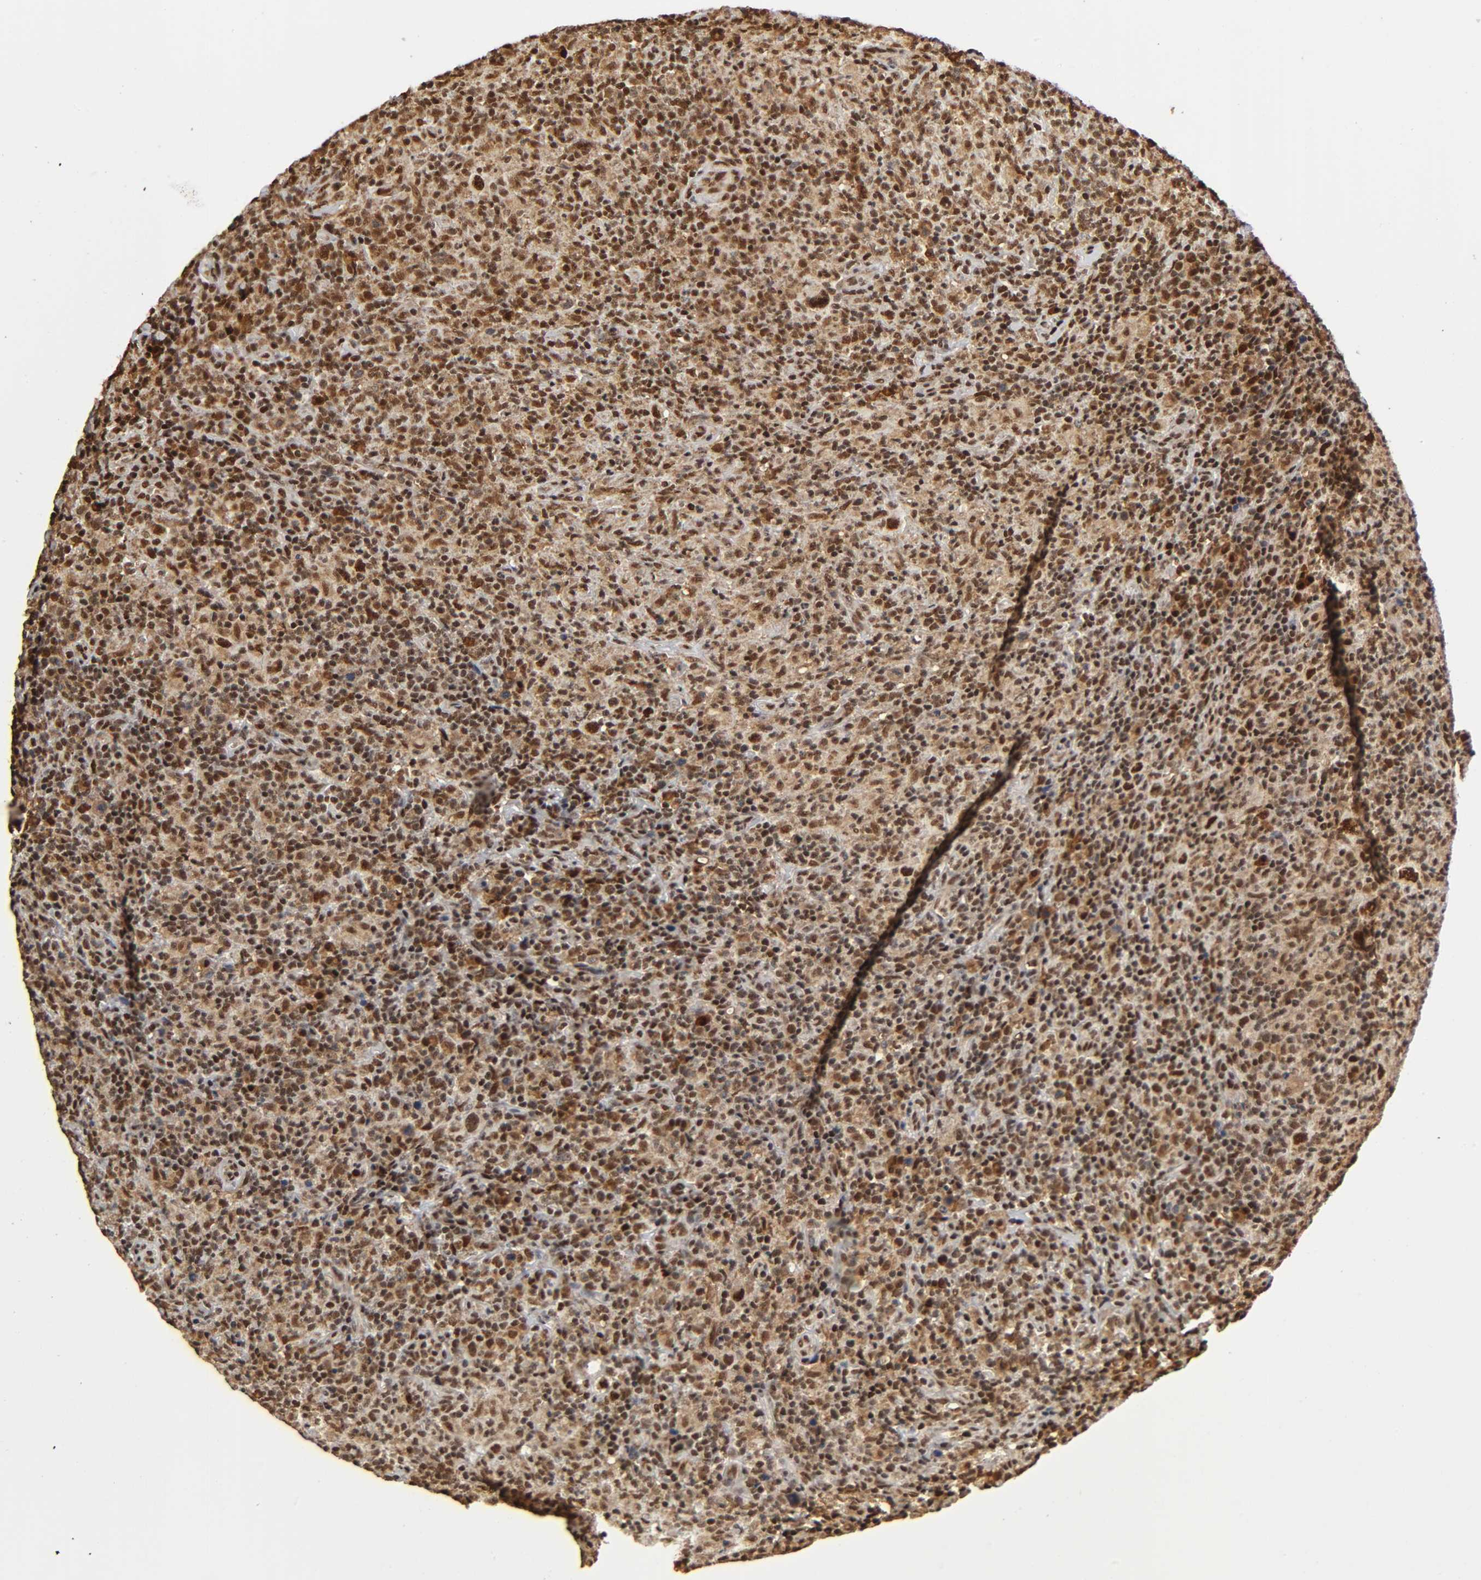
{"staining": {"intensity": "strong", "quantity": ">75%", "location": "cytoplasmic/membranous,nuclear"}, "tissue": "lymphoma", "cell_type": "Tumor cells", "image_type": "cancer", "snomed": [{"axis": "morphology", "description": "Hodgkin's disease, NOS"}, {"axis": "topography", "description": "Lymph node"}], "caption": "Tumor cells display high levels of strong cytoplasmic/membranous and nuclear staining in approximately >75% of cells in lymphoma. Immunohistochemistry (ihc) stains the protein of interest in brown and the nuclei are stained blue.", "gene": "RNF122", "patient": {"sex": "male", "age": 65}}